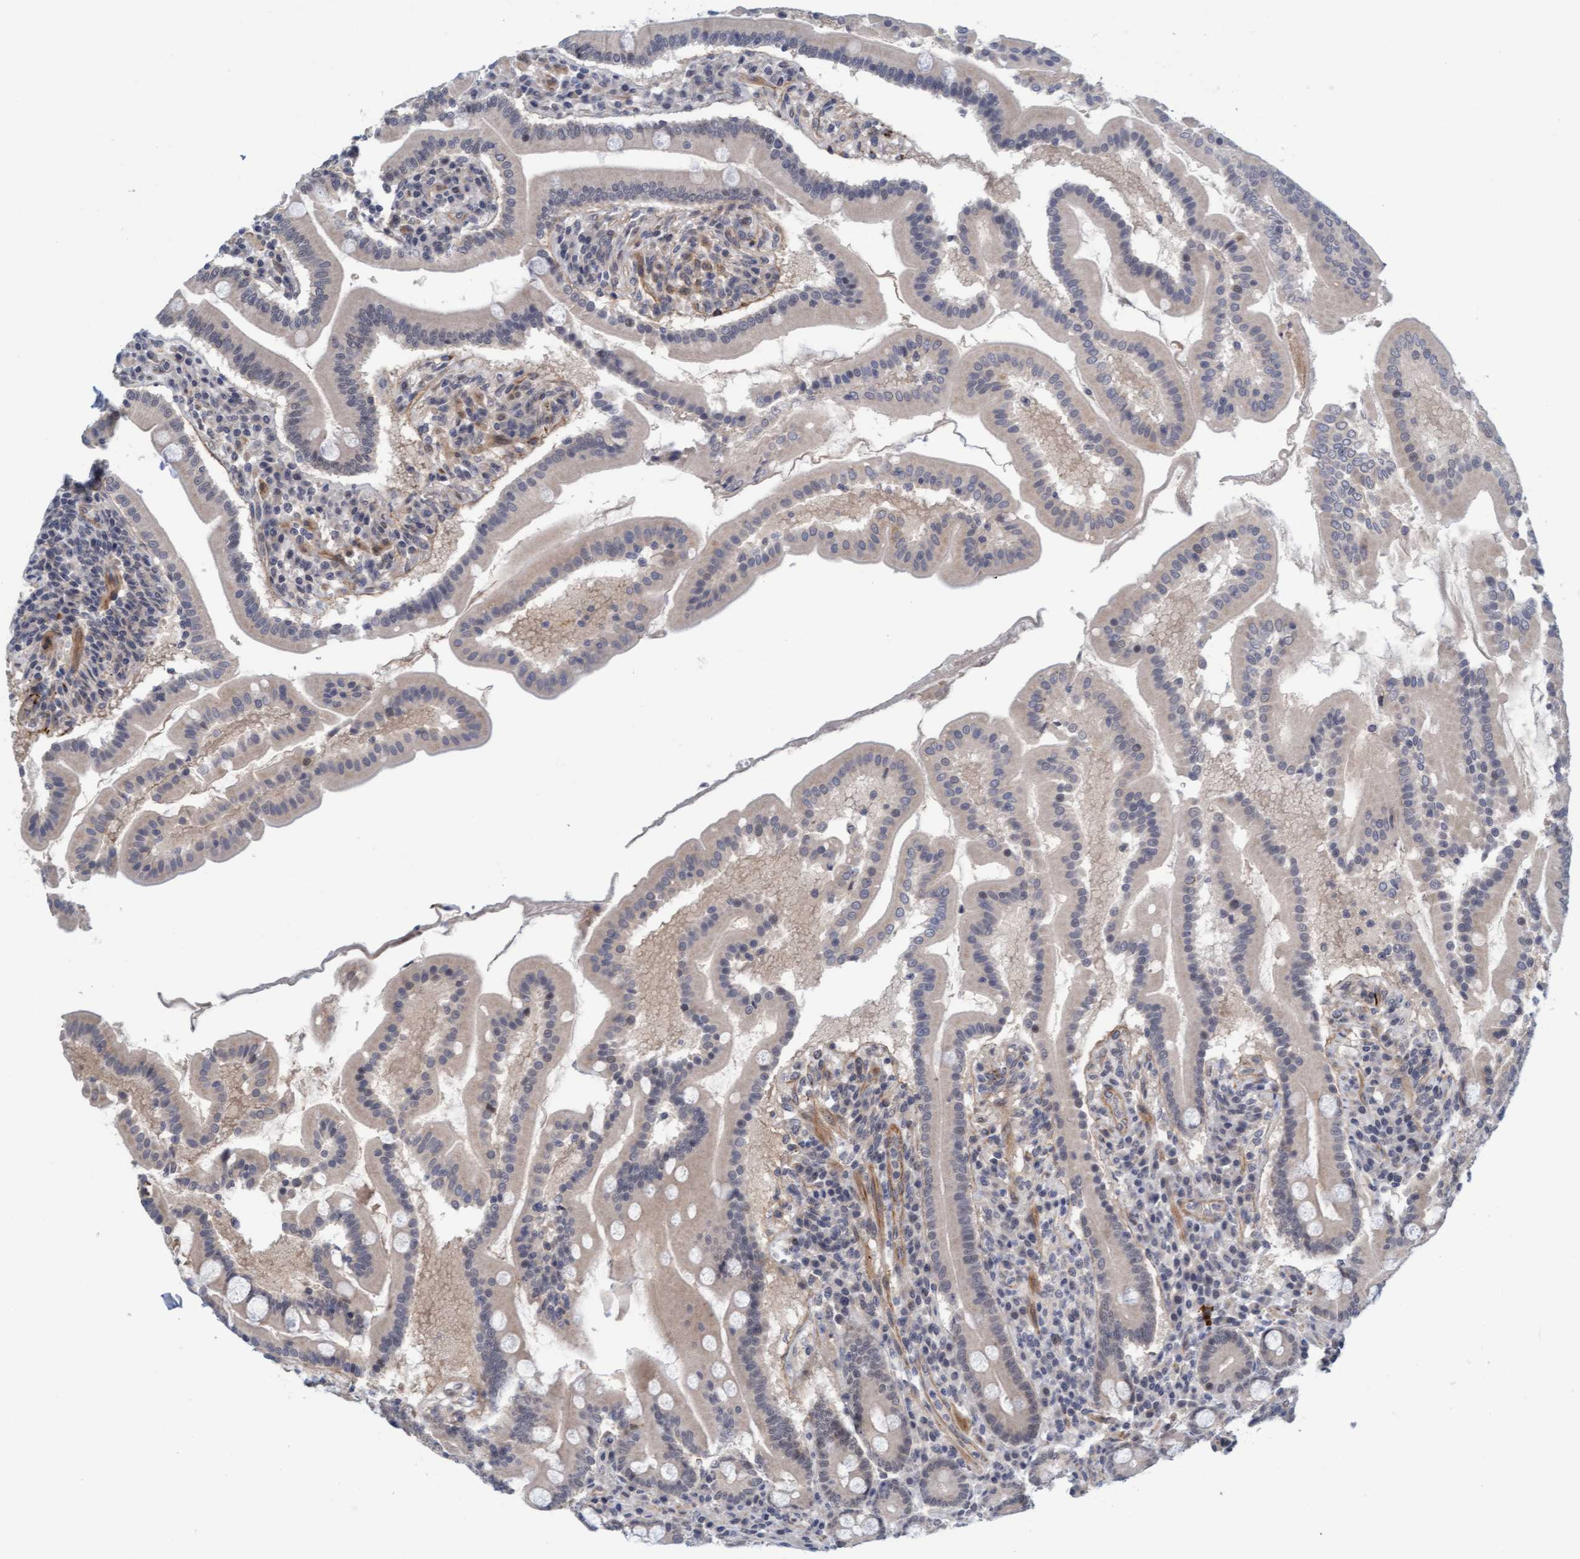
{"staining": {"intensity": "moderate", "quantity": "25%-75%", "location": "cytoplasmic/membranous"}, "tissue": "duodenum", "cell_type": "Glandular cells", "image_type": "normal", "snomed": [{"axis": "morphology", "description": "Normal tissue, NOS"}, {"axis": "topography", "description": "Duodenum"}], "caption": "Immunohistochemistry (IHC) micrograph of normal duodenum: duodenum stained using immunohistochemistry displays medium levels of moderate protein expression localized specifically in the cytoplasmic/membranous of glandular cells, appearing as a cytoplasmic/membranous brown color.", "gene": "TSTD2", "patient": {"sex": "male", "age": 50}}